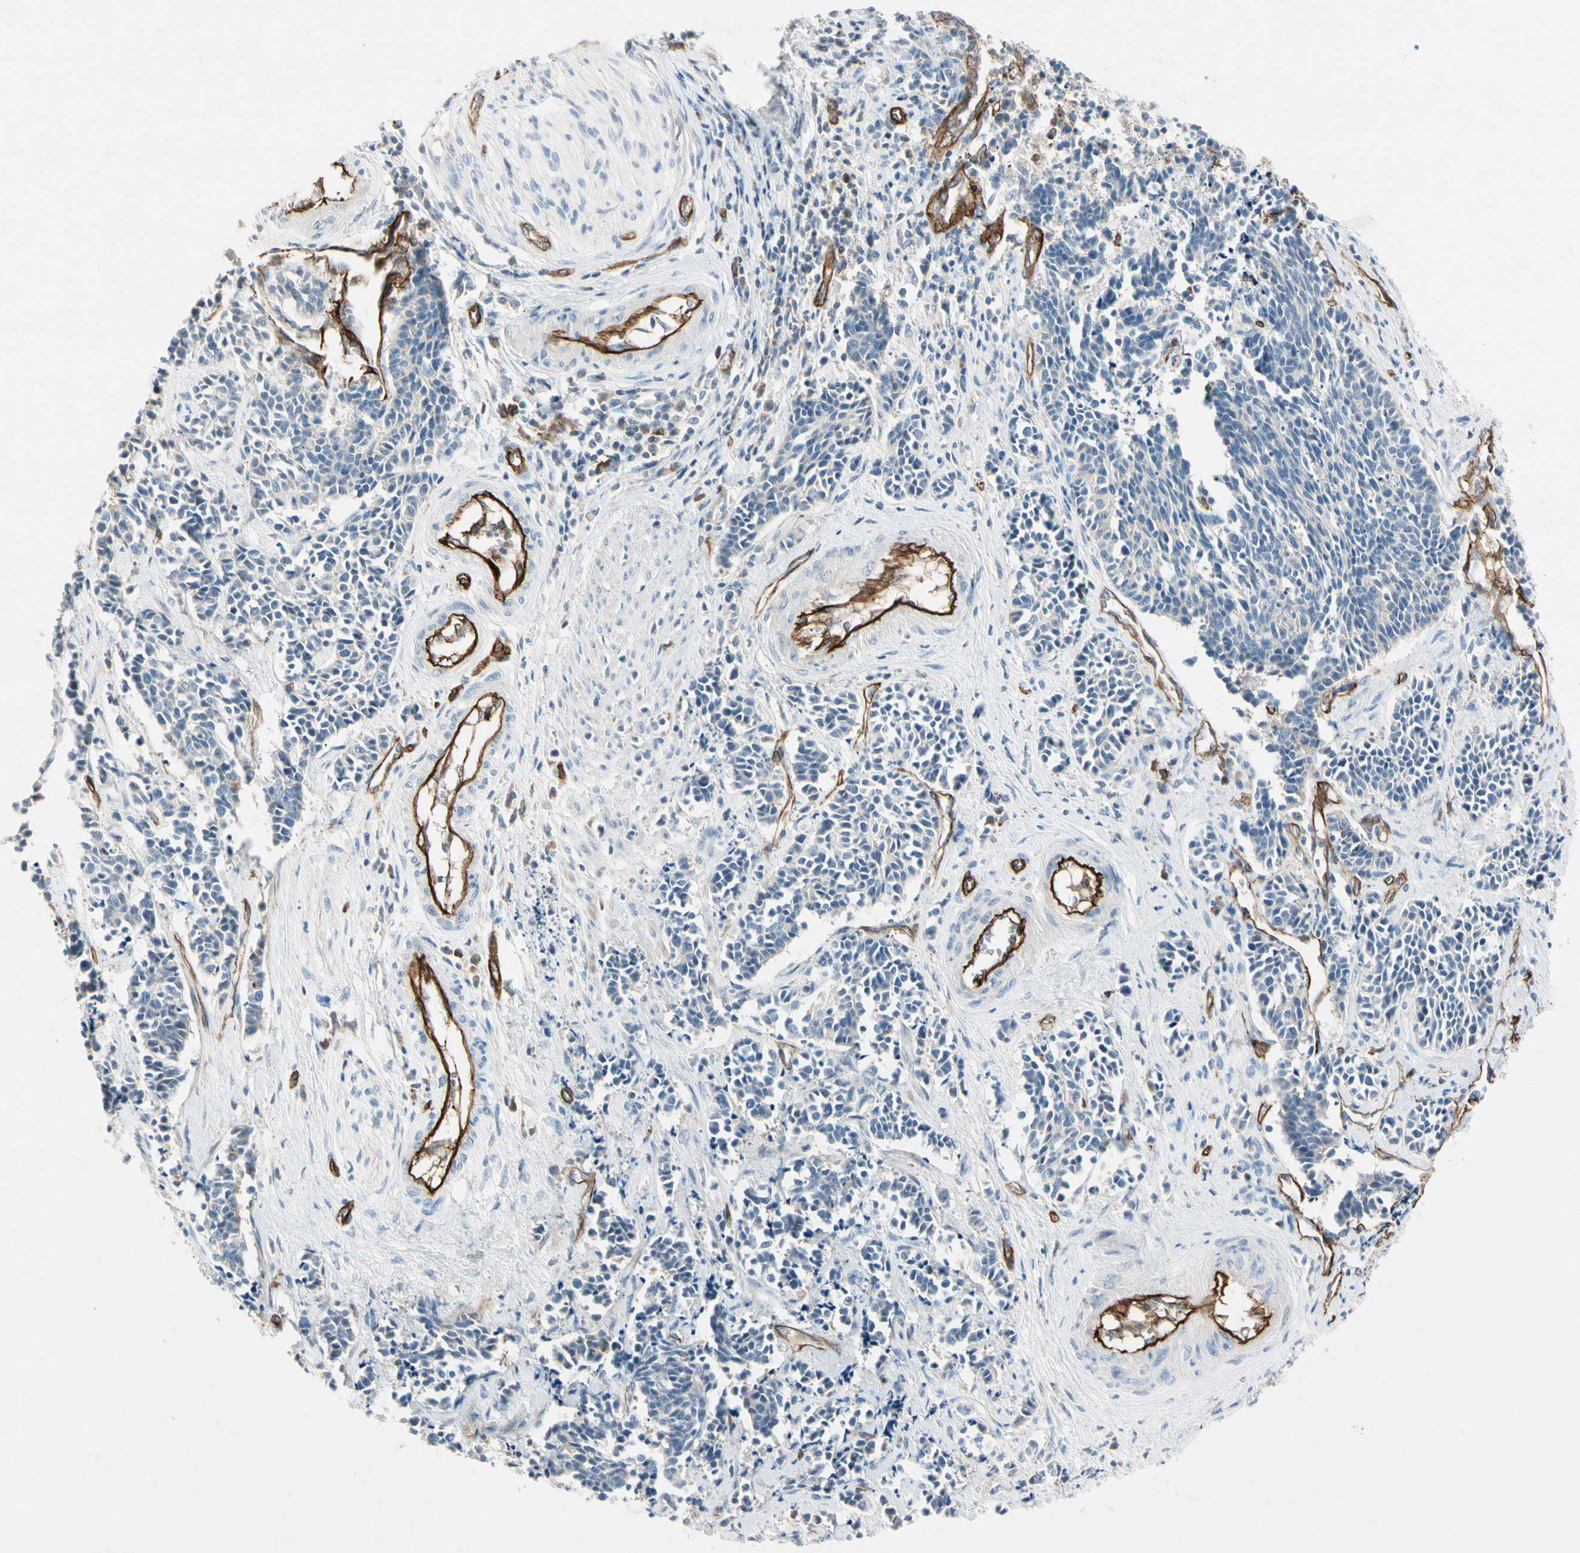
{"staining": {"intensity": "negative", "quantity": "none", "location": "none"}, "tissue": "cervical cancer", "cell_type": "Tumor cells", "image_type": "cancer", "snomed": [{"axis": "morphology", "description": "Squamous cell carcinoma, NOS"}, {"axis": "topography", "description": "Cervix"}], "caption": "The photomicrograph shows no staining of tumor cells in cervical cancer.", "gene": "CD93", "patient": {"sex": "female", "age": 35}}